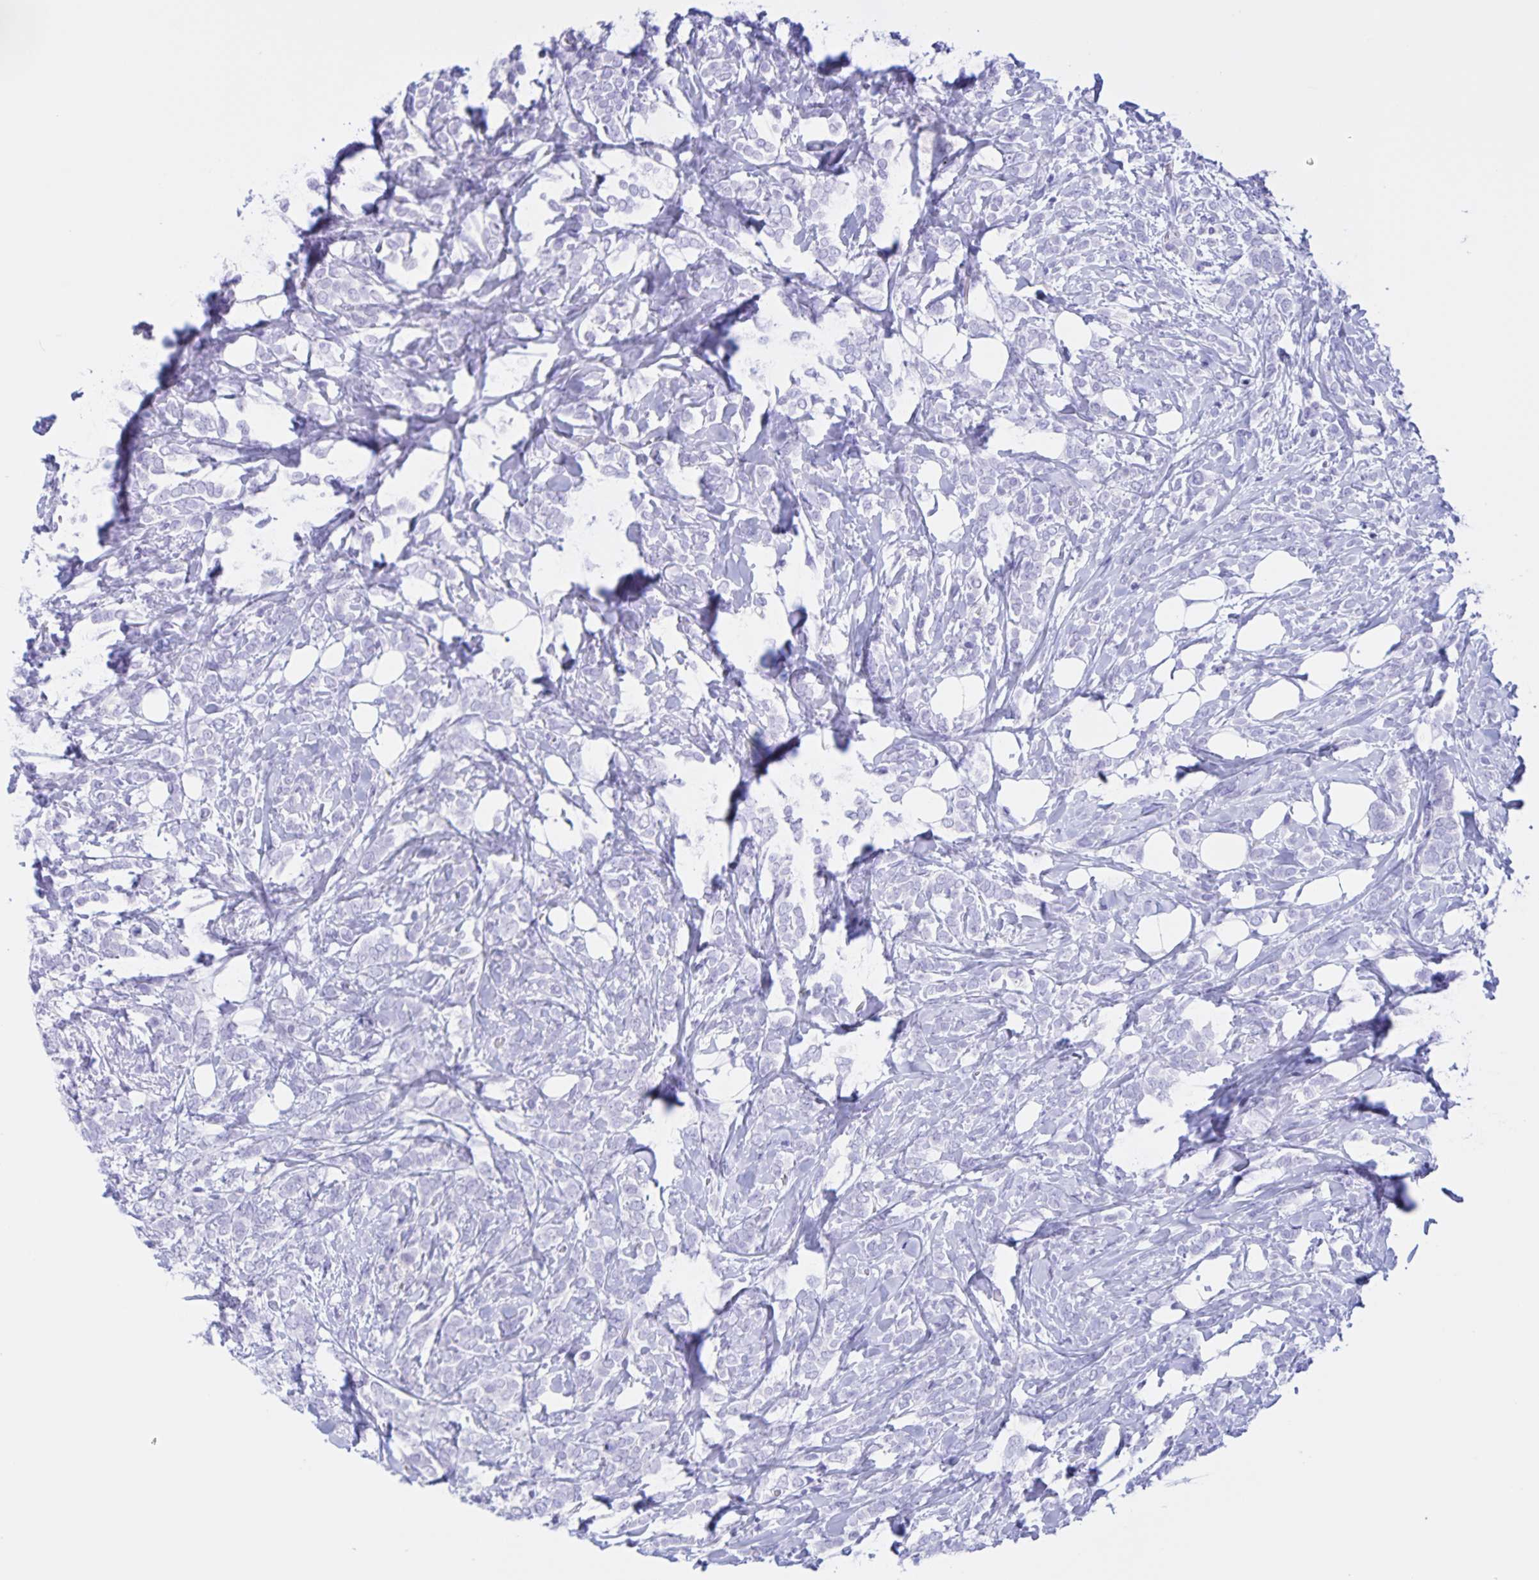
{"staining": {"intensity": "negative", "quantity": "none", "location": "none"}, "tissue": "breast cancer", "cell_type": "Tumor cells", "image_type": "cancer", "snomed": [{"axis": "morphology", "description": "Lobular carcinoma"}, {"axis": "topography", "description": "Breast"}], "caption": "Protein analysis of lobular carcinoma (breast) reveals no significant staining in tumor cells.", "gene": "TGIF2LX", "patient": {"sex": "female", "age": 49}}